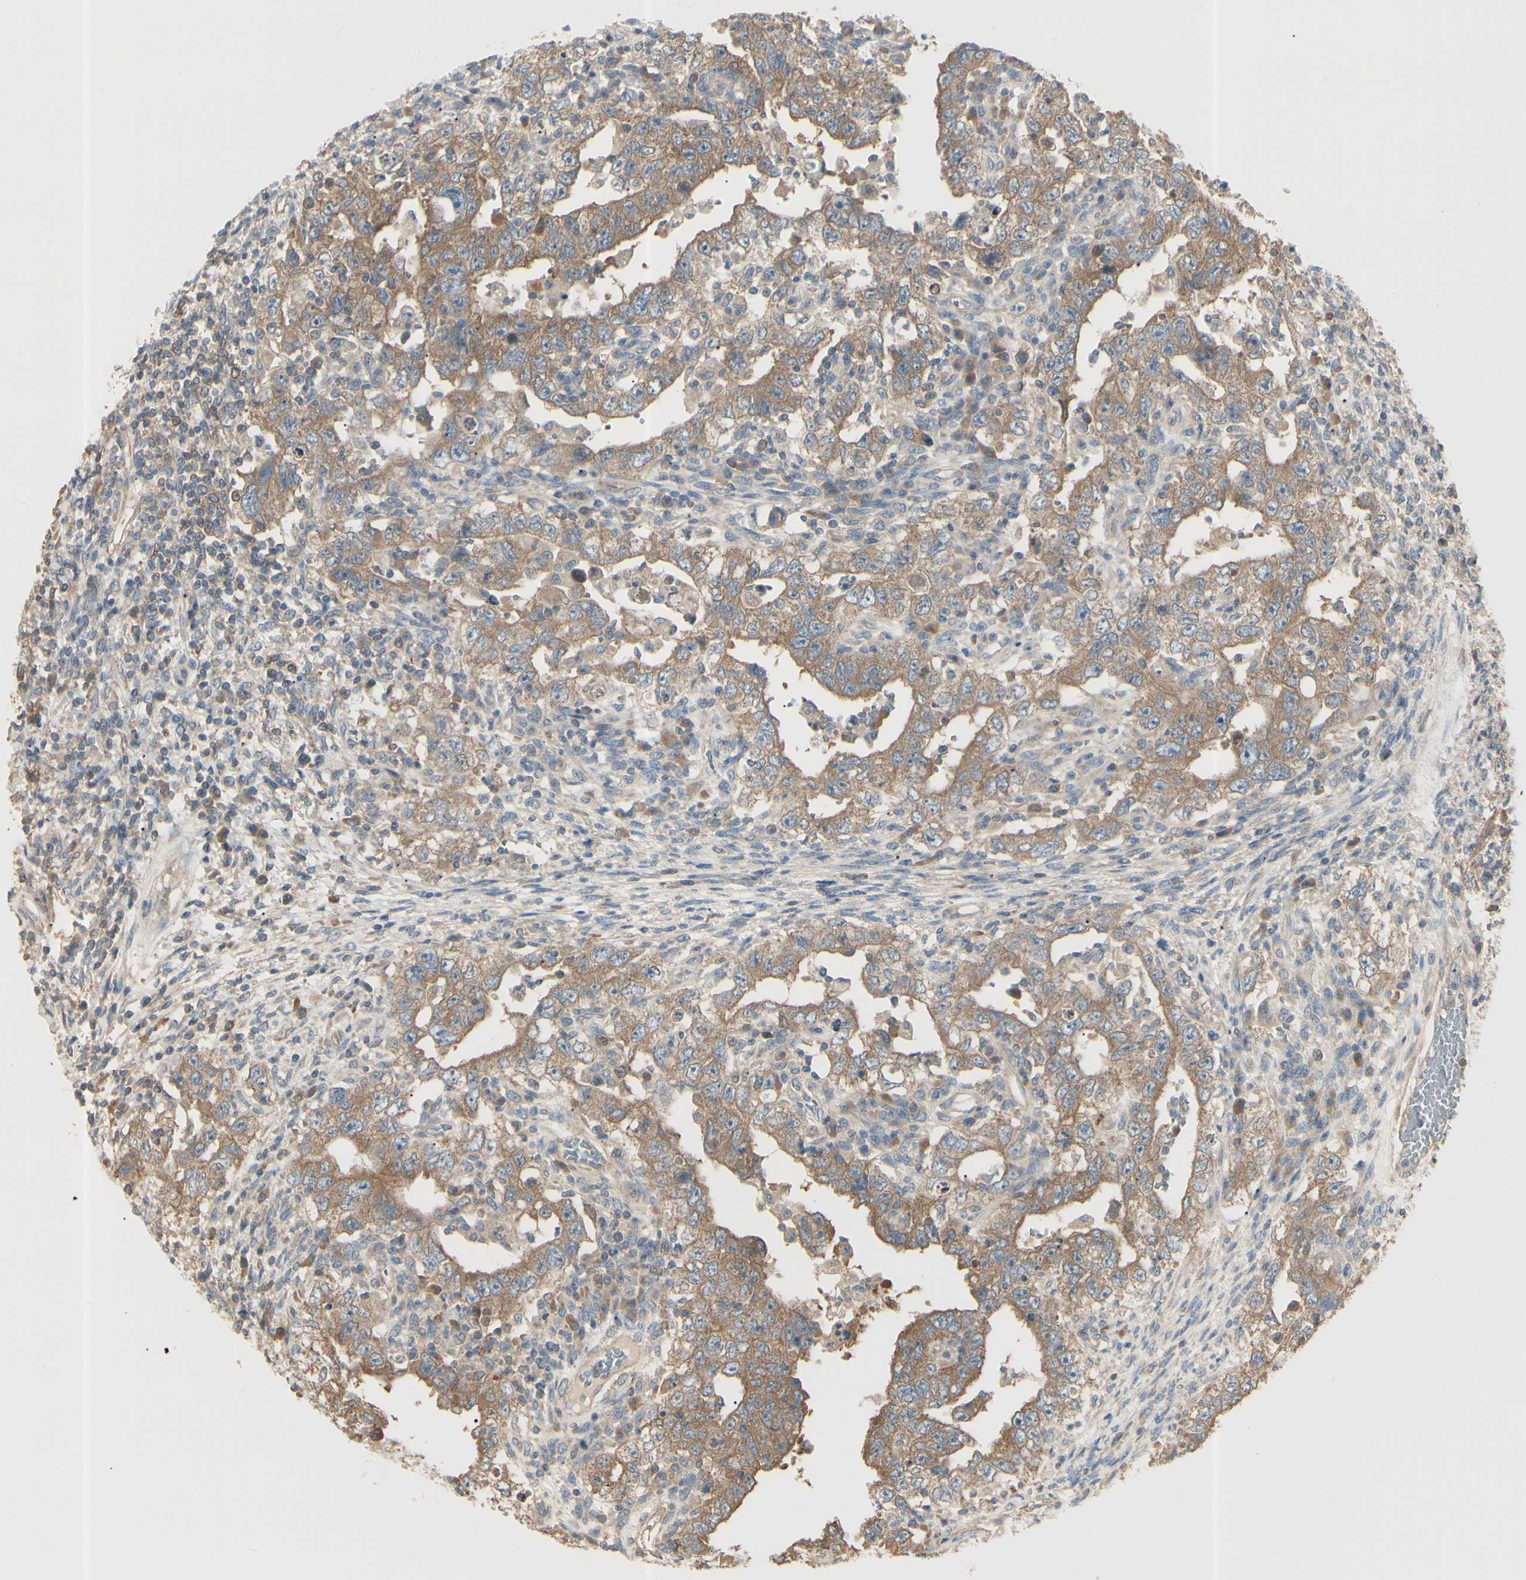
{"staining": {"intensity": "moderate", "quantity": ">75%", "location": "cytoplasmic/membranous"}, "tissue": "testis cancer", "cell_type": "Tumor cells", "image_type": "cancer", "snomed": [{"axis": "morphology", "description": "Carcinoma, Embryonal, NOS"}, {"axis": "topography", "description": "Testis"}], "caption": "Immunohistochemical staining of testis cancer (embryonal carcinoma) reveals moderate cytoplasmic/membranous protein staining in about >75% of tumor cells.", "gene": "IRAG1", "patient": {"sex": "male", "age": 26}}